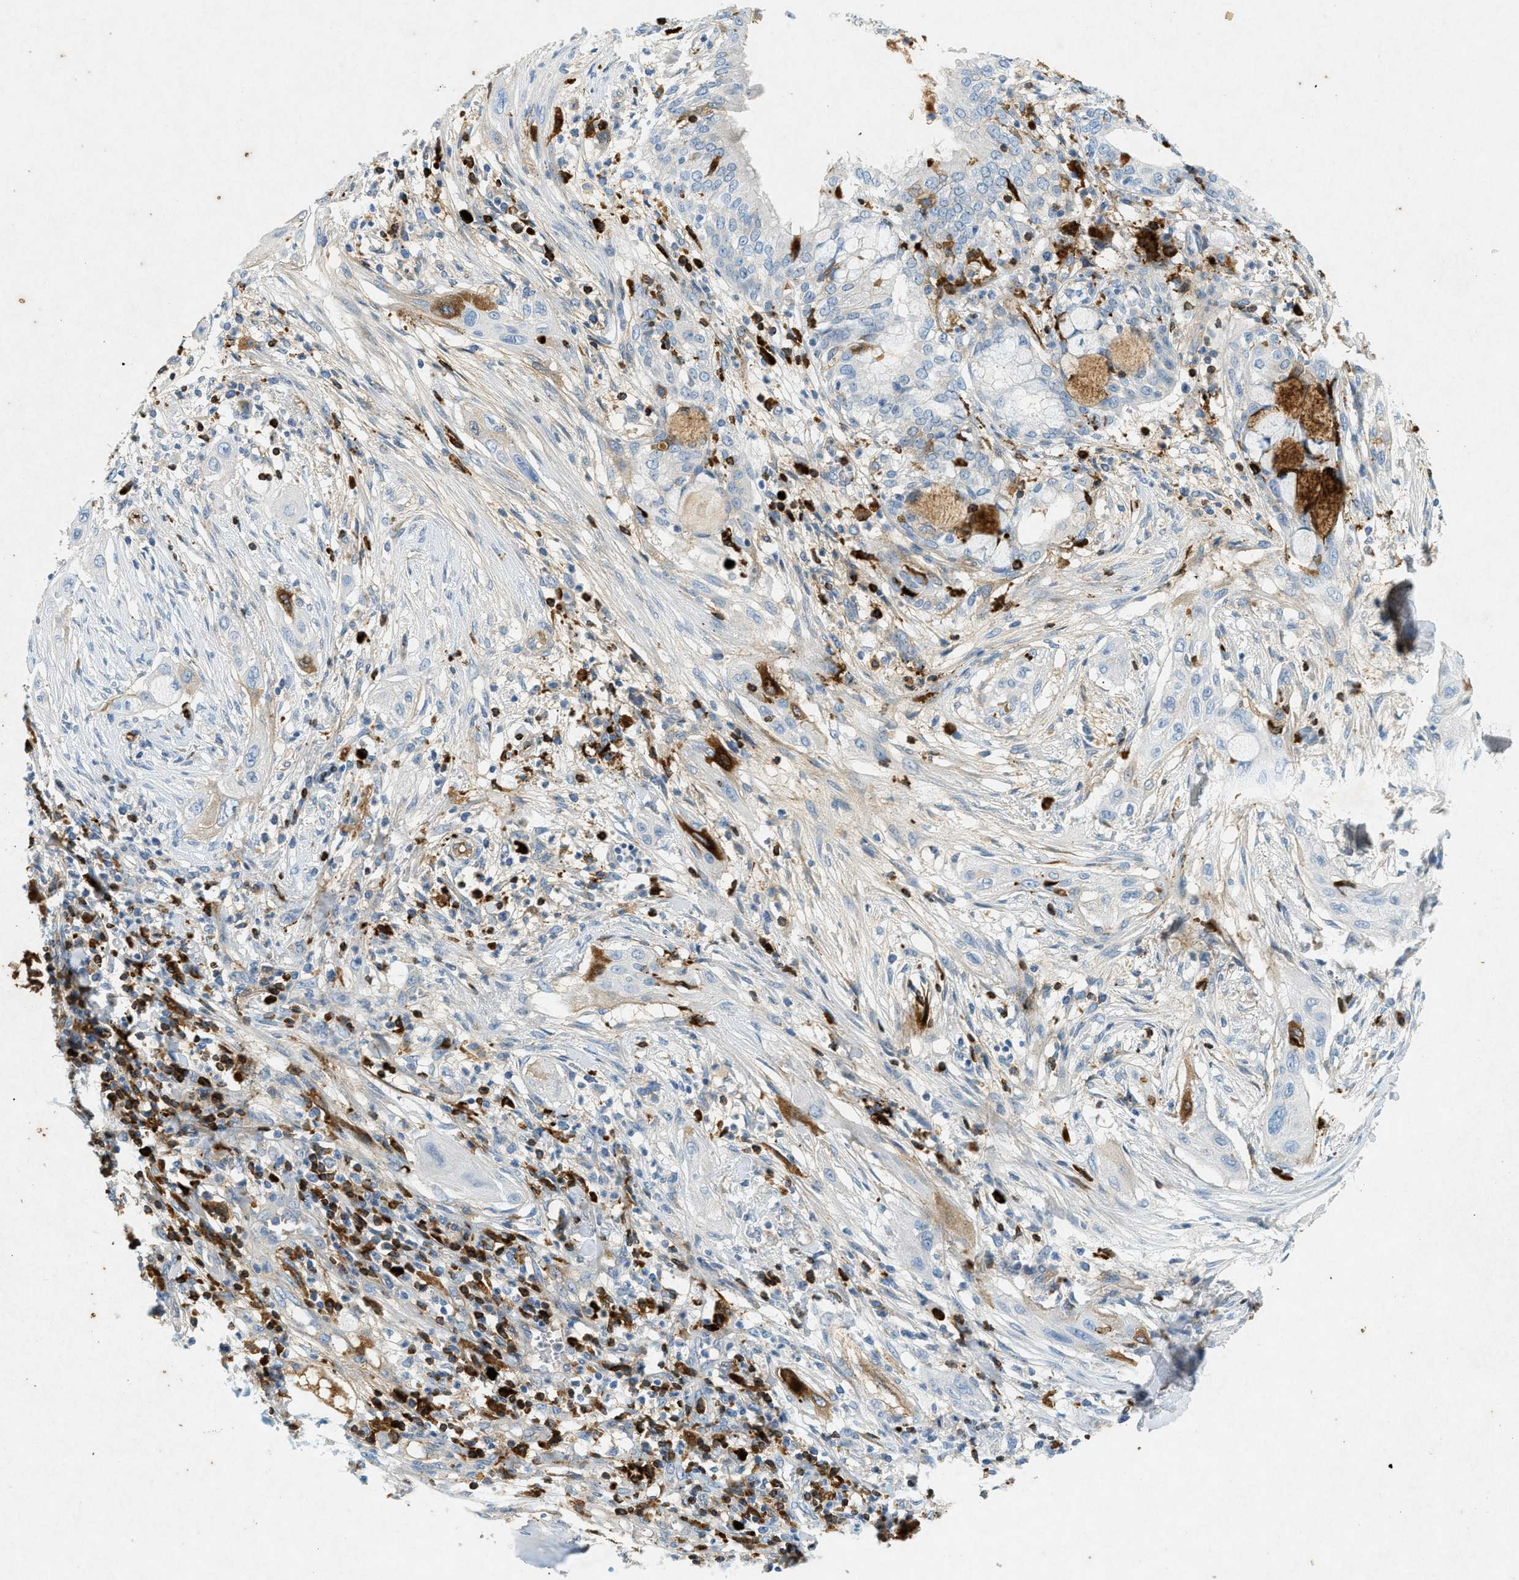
{"staining": {"intensity": "negative", "quantity": "none", "location": "none"}, "tissue": "lung cancer", "cell_type": "Tumor cells", "image_type": "cancer", "snomed": [{"axis": "morphology", "description": "Squamous cell carcinoma, NOS"}, {"axis": "topography", "description": "Lung"}], "caption": "Protein analysis of lung squamous cell carcinoma reveals no significant staining in tumor cells.", "gene": "F2", "patient": {"sex": "female", "age": 47}}